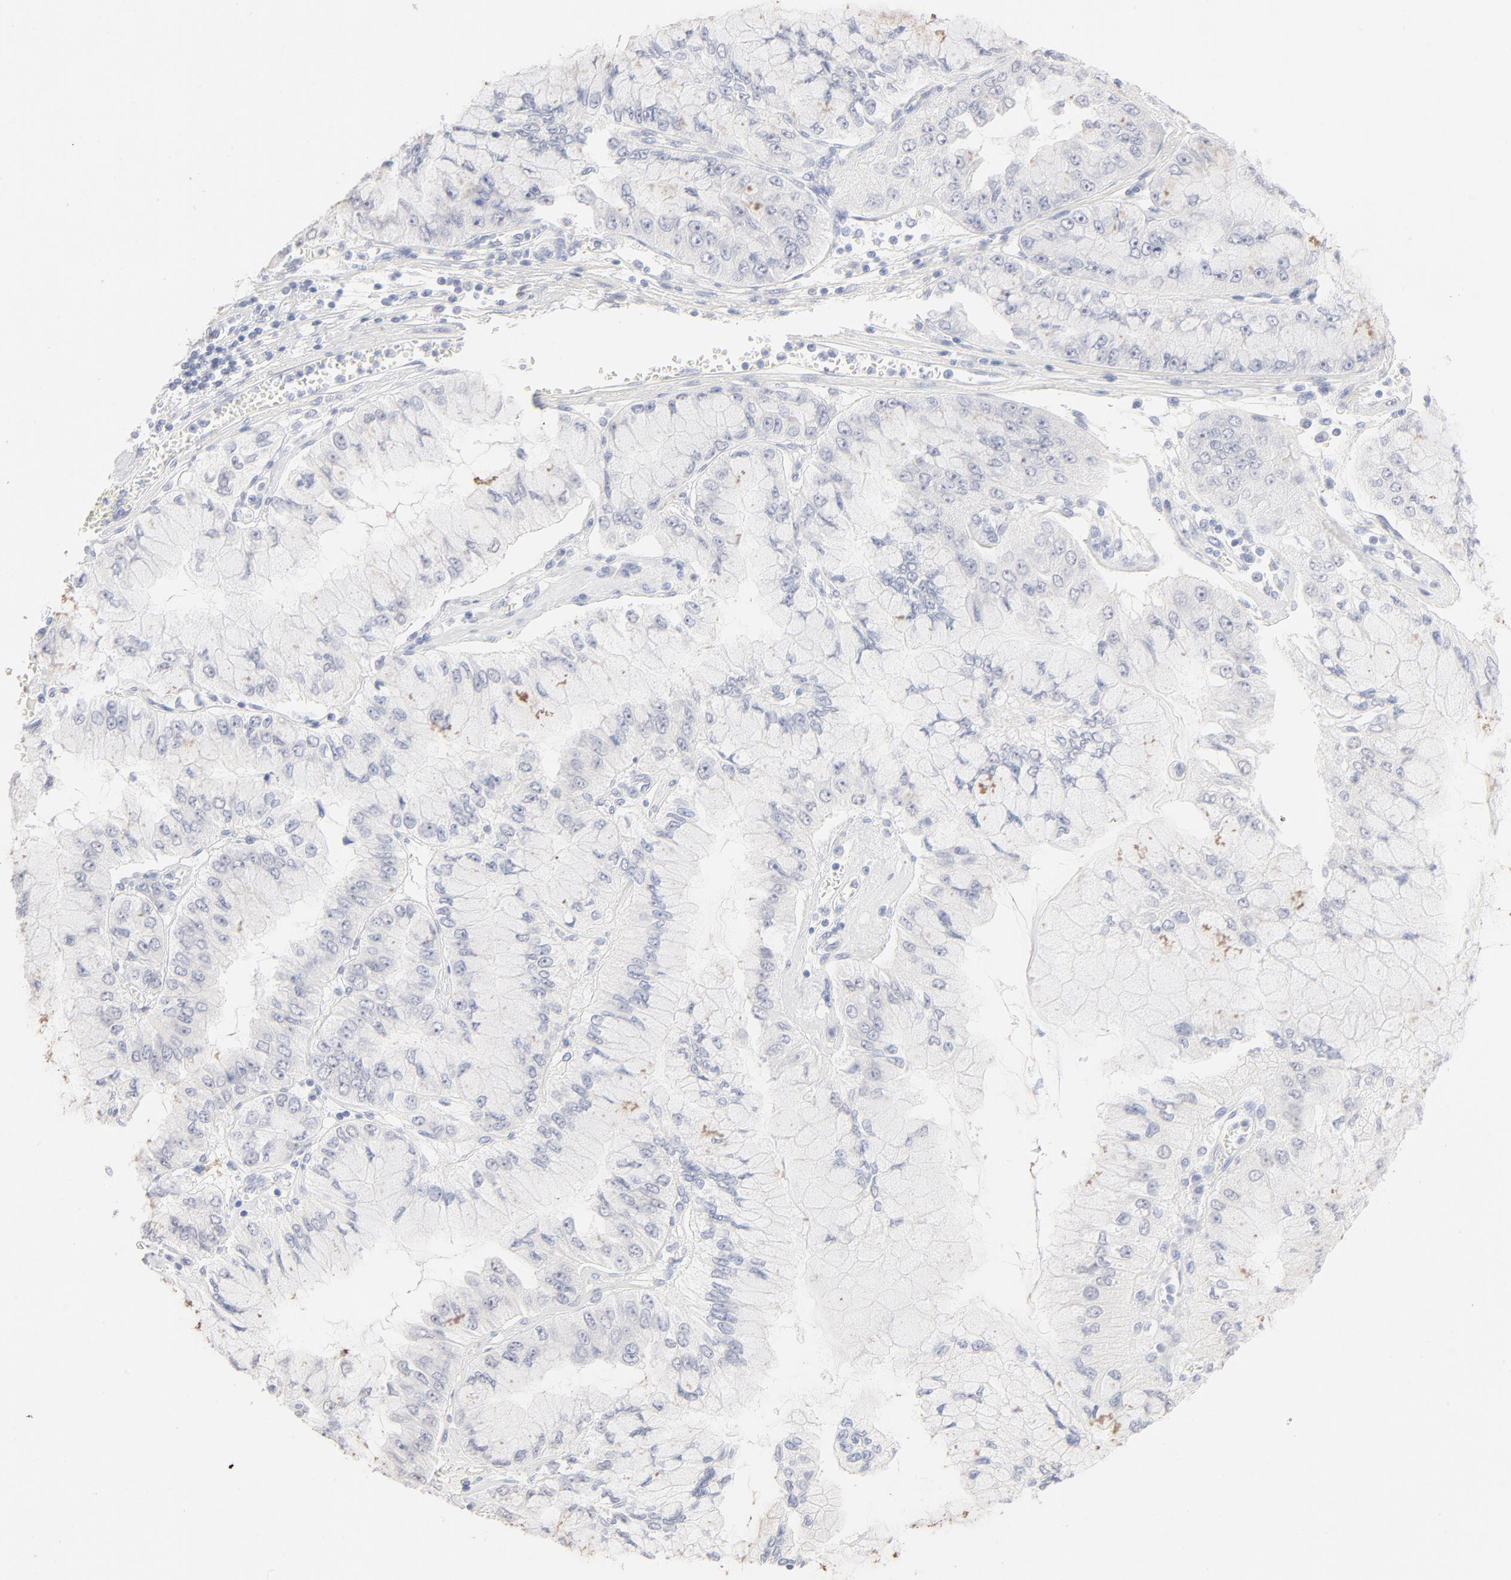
{"staining": {"intensity": "negative", "quantity": "none", "location": "none"}, "tissue": "liver cancer", "cell_type": "Tumor cells", "image_type": "cancer", "snomed": [{"axis": "morphology", "description": "Cholangiocarcinoma"}, {"axis": "topography", "description": "Liver"}], "caption": "DAB immunohistochemical staining of human liver cholangiocarcinoma shows no significant positivity in tumor cells.", "gene": "ONECUT1", "patient": {"sex": "female", "age": 79}}